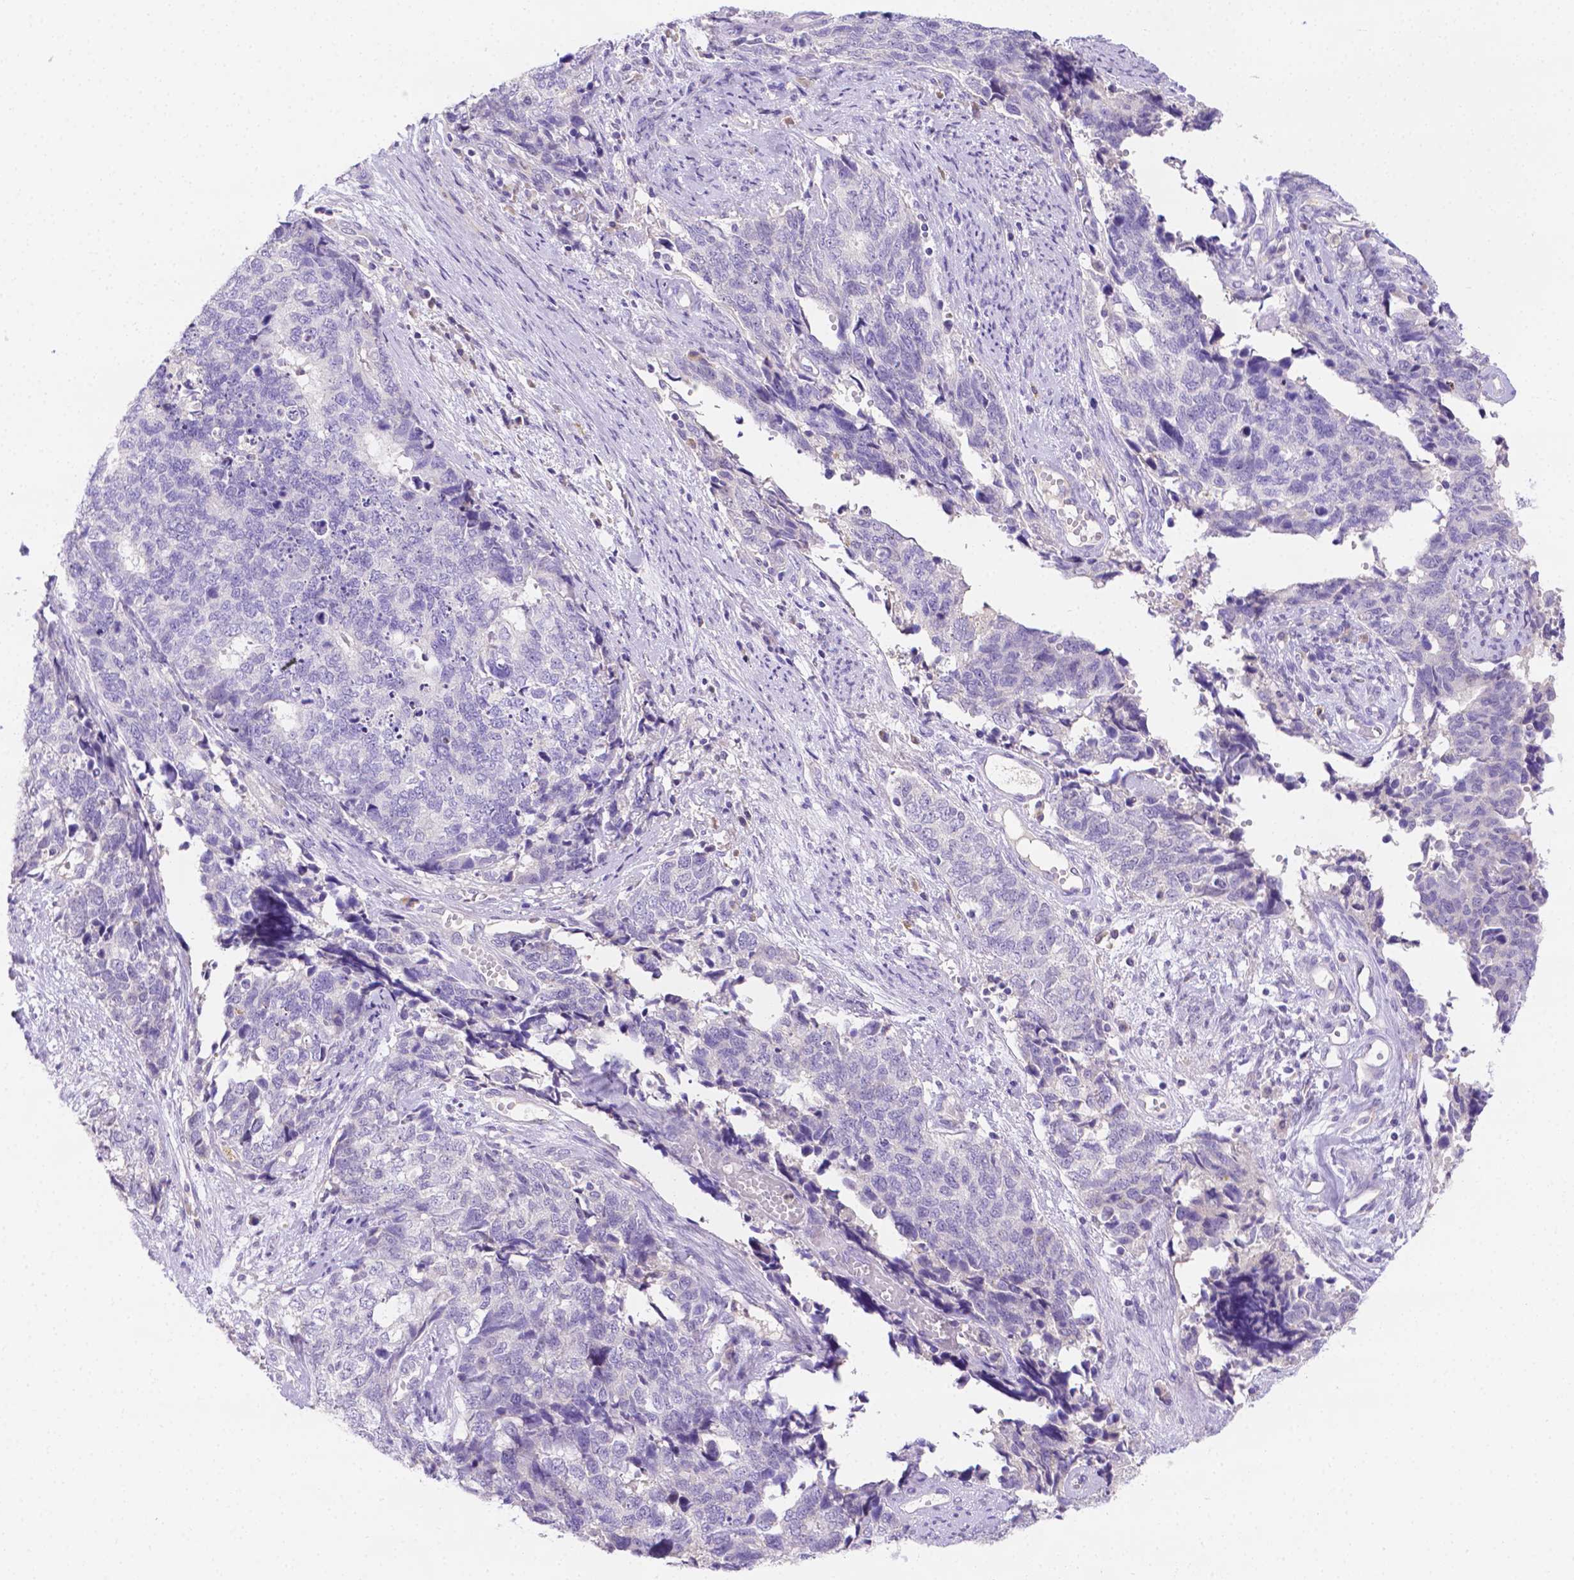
{"staining": {"intensity": "negative", "quantity": "none", "location": "none"}, "tissue": "cervical cancer", "cell_type": "Tumor cells", "image_type": "cancer", "snomed": [{"axis": "morphology", "description": "Squamous cell carcinoma, NOS"}, {"axis": "topography", "description": "Cervix"}], "caption": "High magnification brightfield microscopy of cervical cancer (squamous cell carcinoma) stained with DAB (brown) and counterstained with hematoxylin (blue): tumor cells show no significant staining. The staining was performed using DAB (3,3'-diaminobenzidine) to visualize the protein expression in brown, while the nuclei were stained in blue with hematoxylin (Magnification: 20x).", "gene": "NXPH2", "patient": {"sex": "female", "age": 63}}